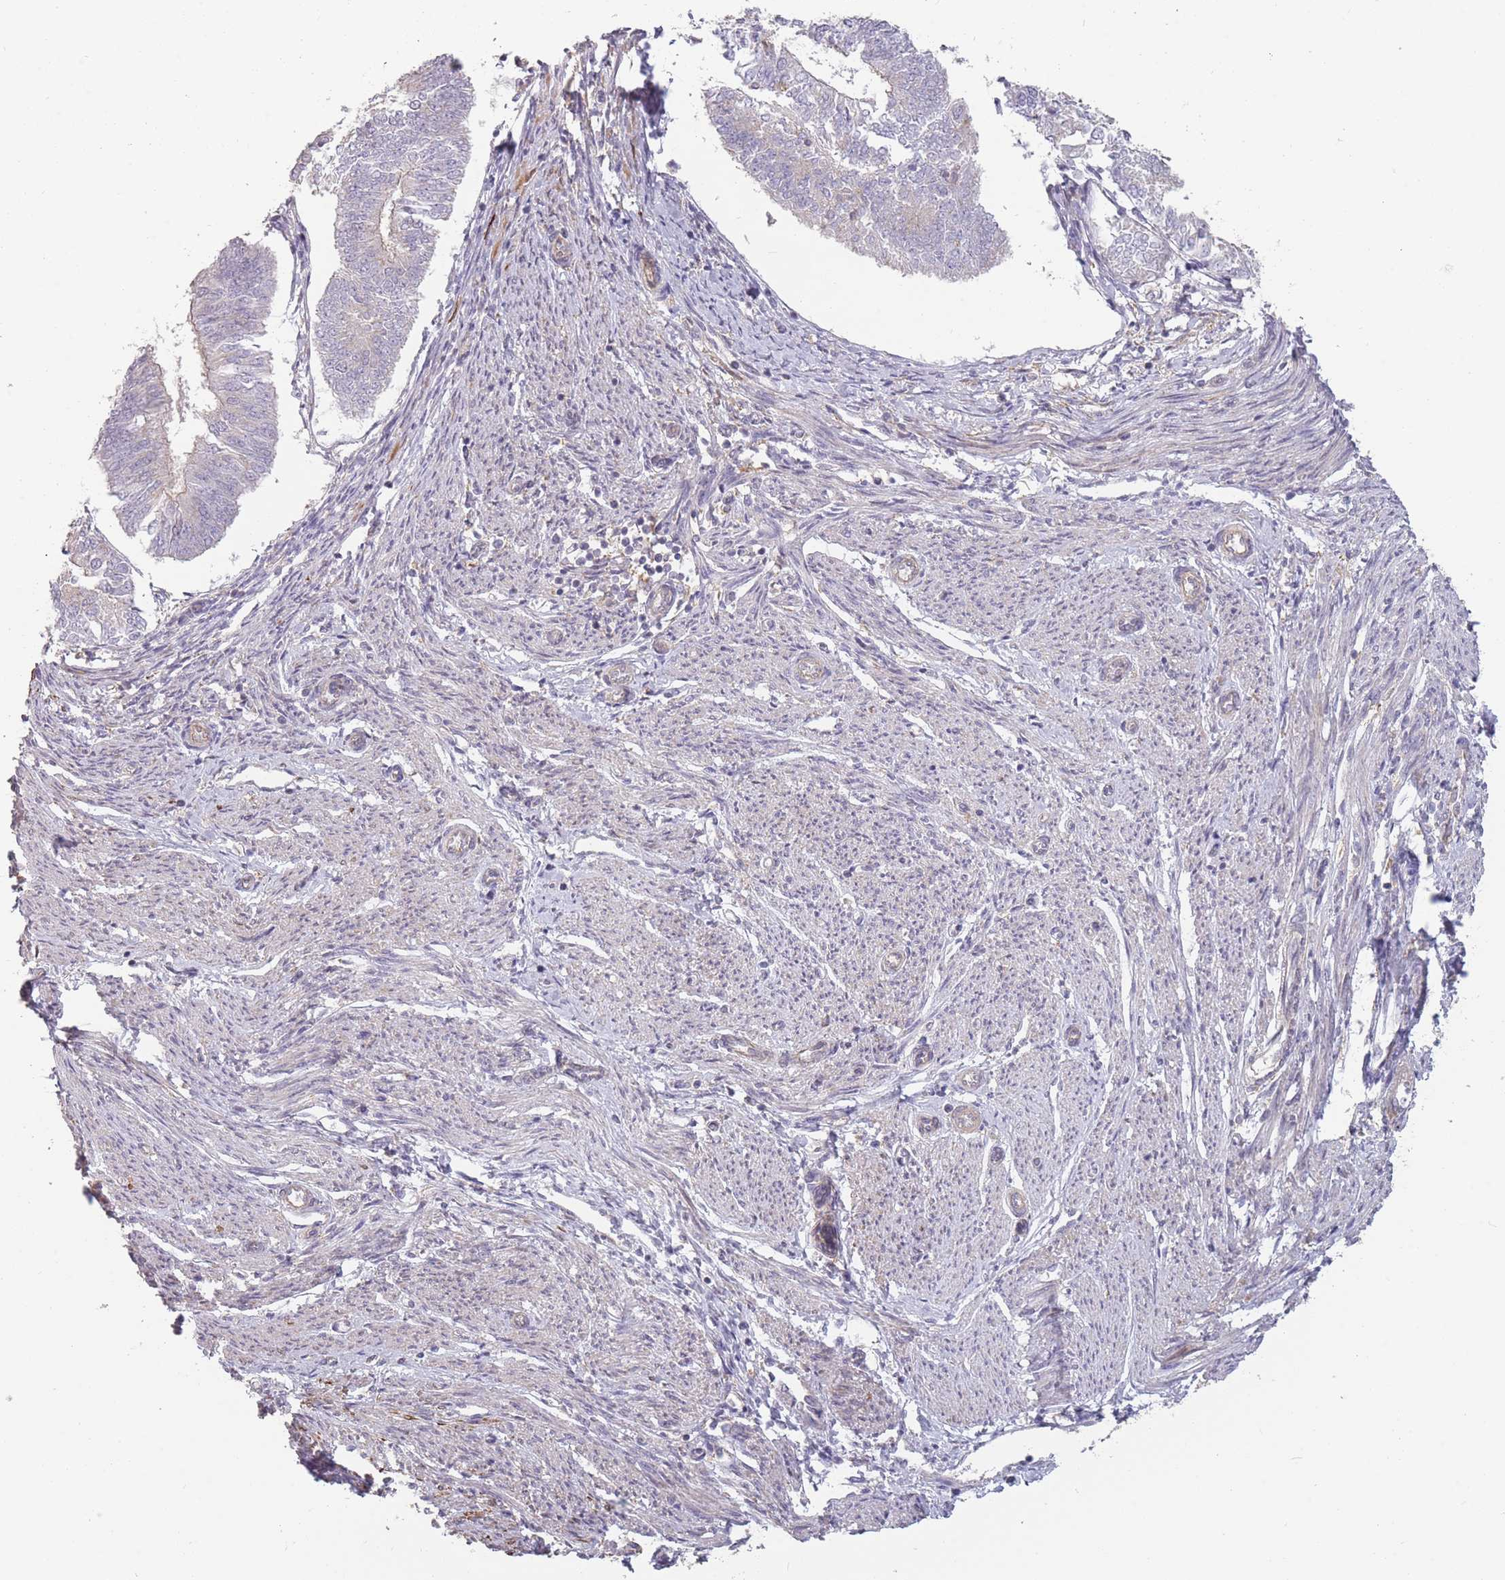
{"staining": {"intensity": "negative", "quantity": "none", "location": "none"}, "tissue": "endometrial cancer", "cell_type": "Tumor cells", "image_type": "cancer", "snomed": [{"axis": "morphology", "description": "Adenocarcinoma, NOS"}, {"axis": "topography", "description": "Endometrium"}], "caption": "Tumor cells are negative for brown protein staining in endometrial cancer. The staining was performed using DAB to visualize the protein expression in brown, while the nuclei were stained in blue with hematoxylin (Magnification: 20x).", "gene": "TET3", "patient": {"sex": "female", "age": 58}}